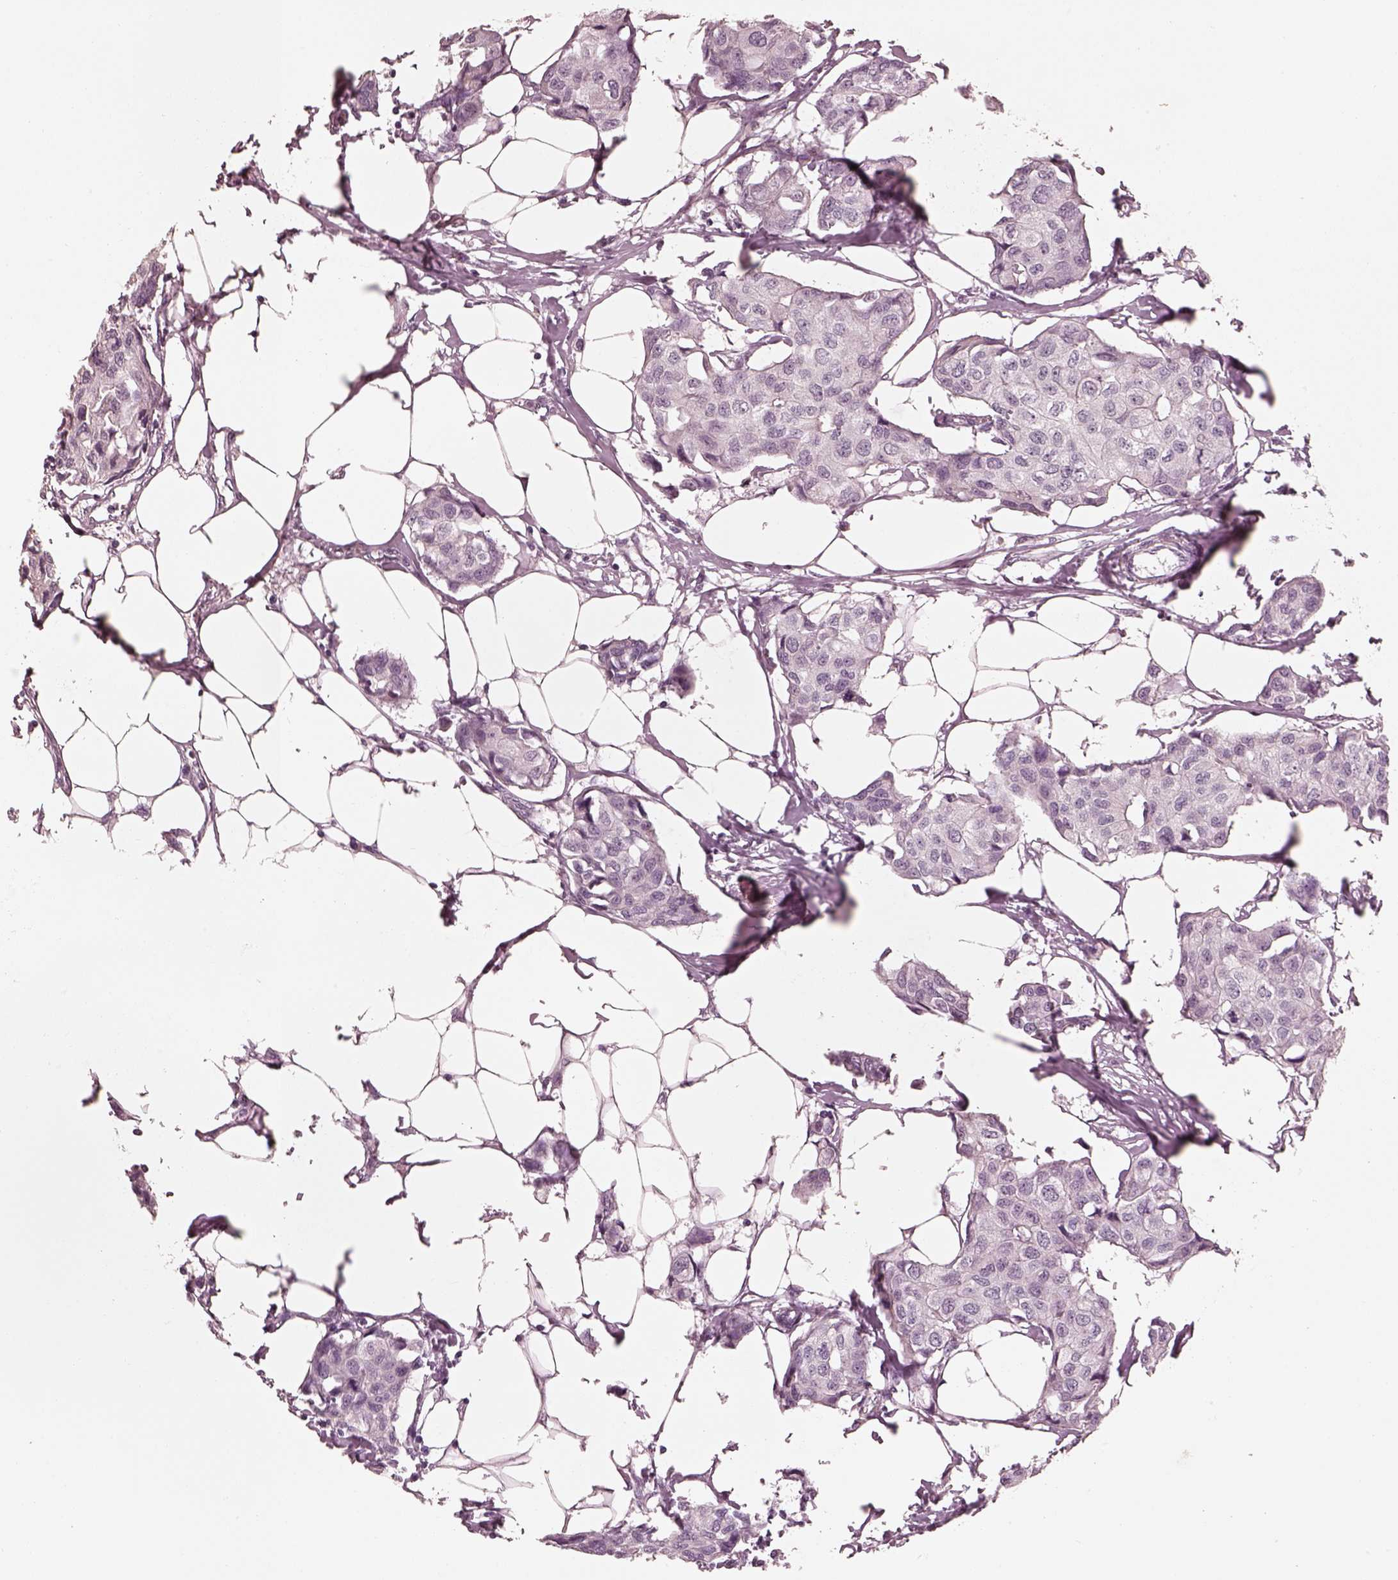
{"staining": {"intensity": "negative", "quantity": "none", "location": "none"}, "tissue": "breast cancer", "cell_type": "Tumor cells", "image_type": "cancer", "snomed": [{"axis": "morphology", "description": "Duct carcinoma"}, {"axis": "topography", "description": "Breast"}], "caption": "This is an immunohistochemistry (IHC) micrograph of breast cancer (intraductal carcinoma). There is no positivity in tumor cells.", "gene": "KCNA2", "patient": {"sex": "female", "age": 80}}